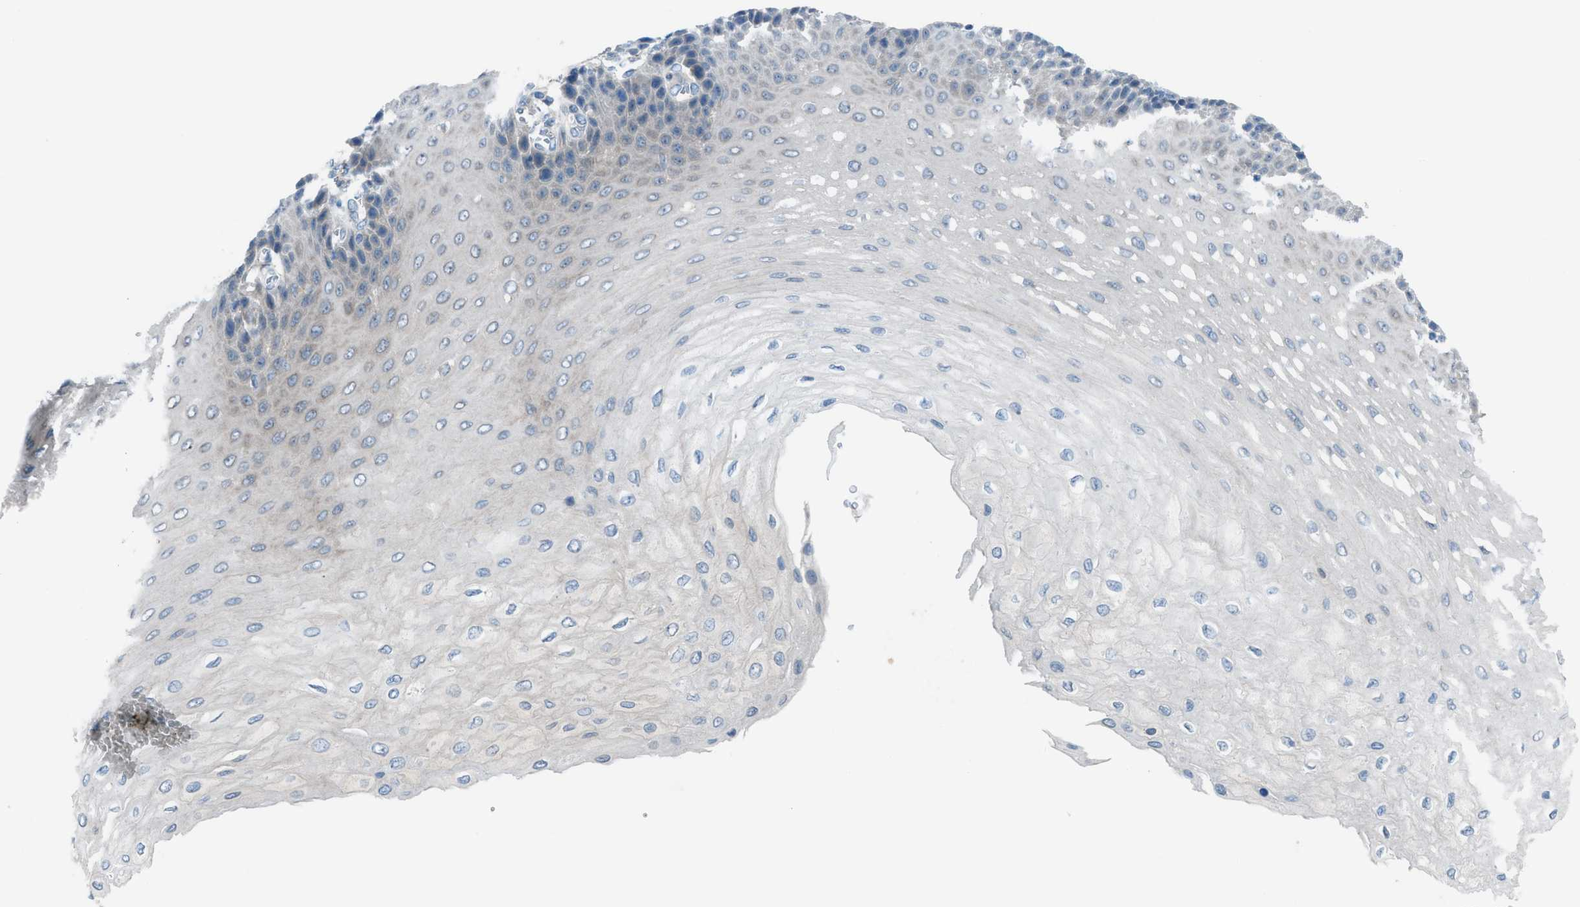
{"staining": {"intensity": "negative", "quantity": "none", "location": "none"}, "tissue": "esophagus", "cell_type": "Squamous epithelial cells", "image_type": "normal", "snomed": [{"axis": "morphology", "description": "Normal tissue, NOS"}, {"axis": "topography", "description": "Esophagus"}], "caption": "Immunohistochemistry (IHC) histopathology image of unremarkable esophagus: human esophagus stained with DAB (3,3'-diaminobenzidine) displays no significant protein staining in squamous epithelial cells.", "gene": "HEG1", "patient": {"sex": "female", "age": 72}}